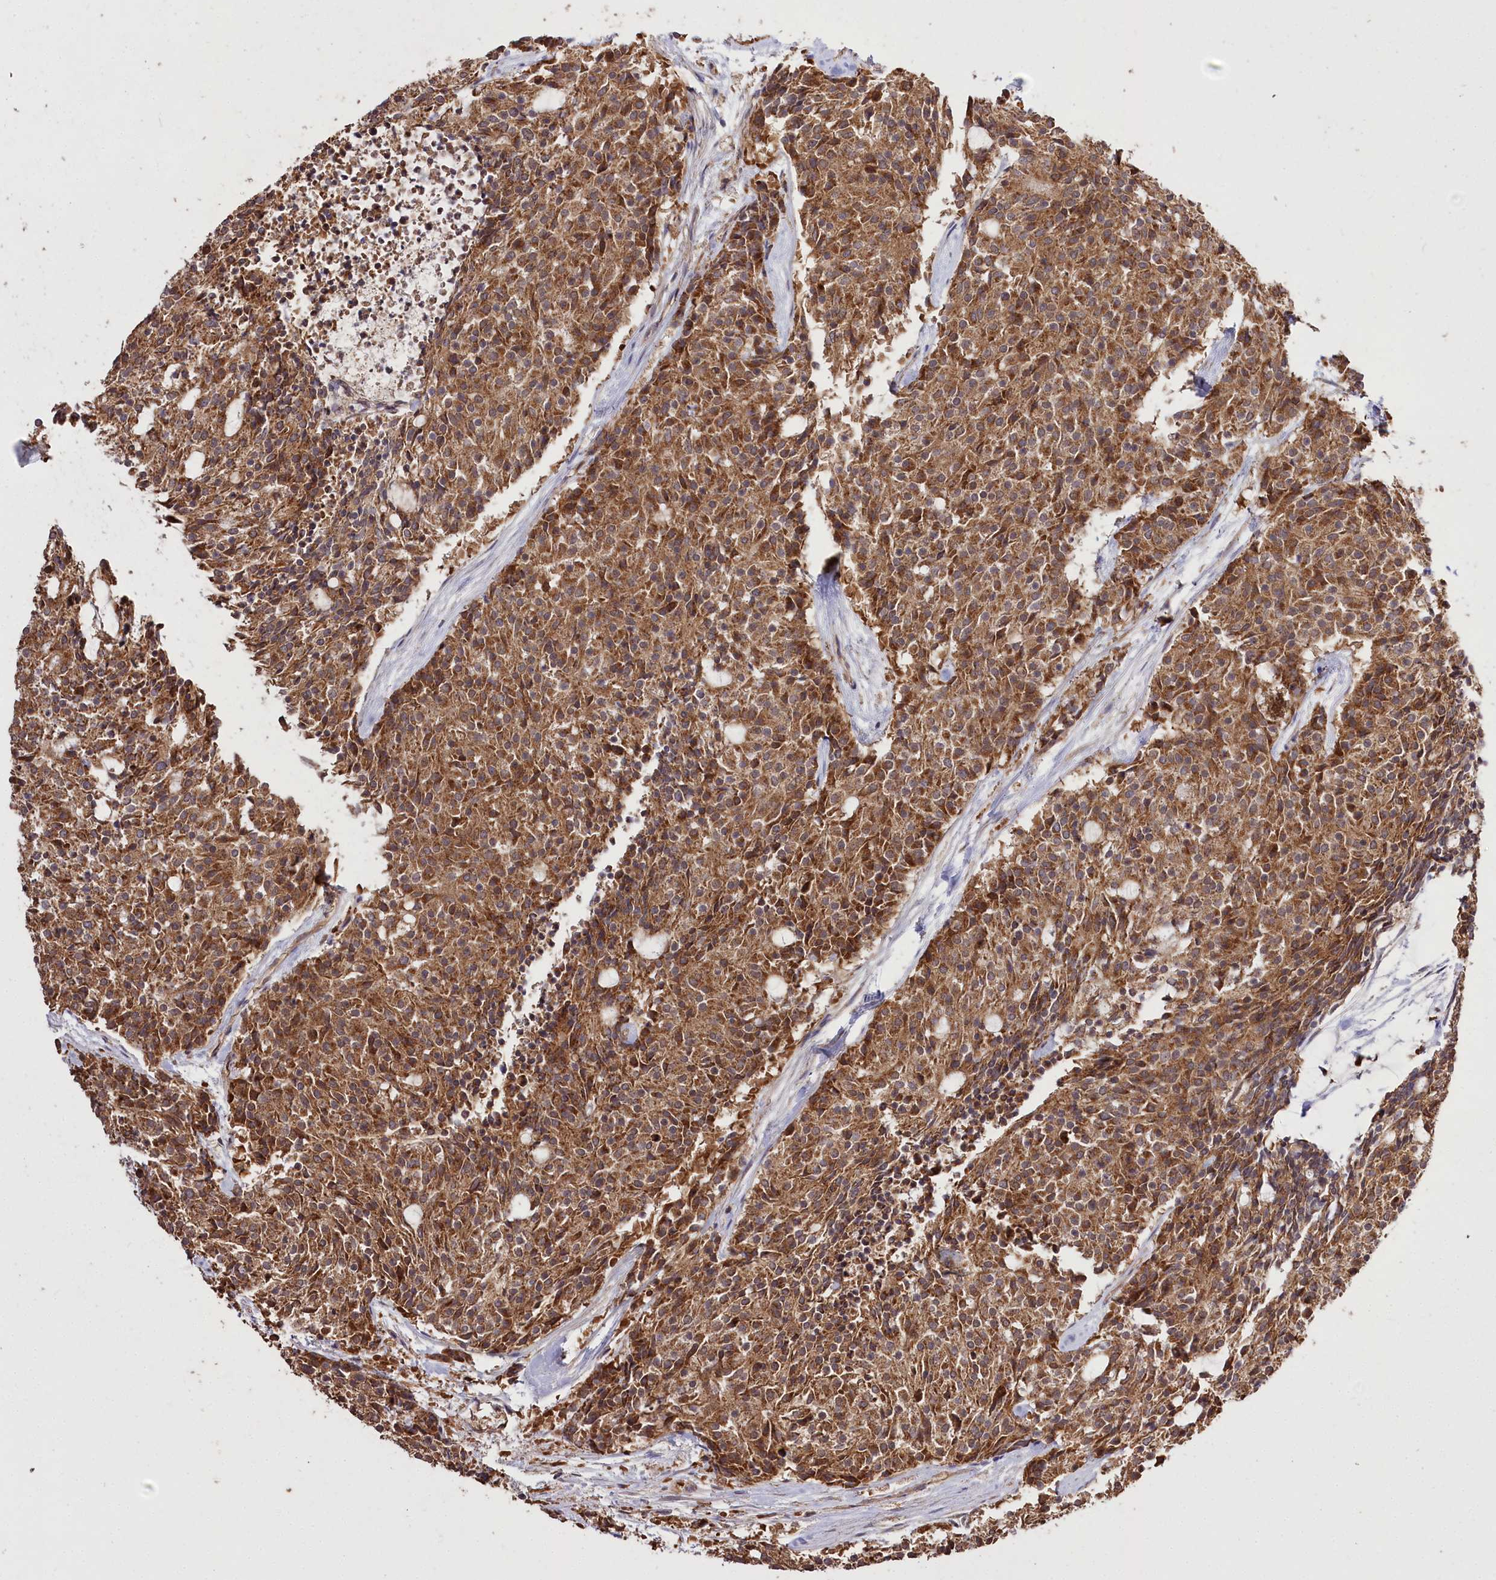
{"staining": {"intensity": "strong", "quantity": ">75%", "location": "cytoplasmic/membranous"}, "tissue": "carcinoid", "cell_type": "Tumor cells", "image_type": "cancer", "snomed": [{"axis": "morphology", "description": "Carcinoid, malignant, NOS"}, {"axis": "topography", "description": "Pancreas"}], "caption": "Immunohistochemical staining of carcinoid reveals strong cytoplasmic/membranous protein positivity in approximately >75% of tumor cells.", "gene": "PRSS53", "patient": {"sex": "female", "age": 54}}